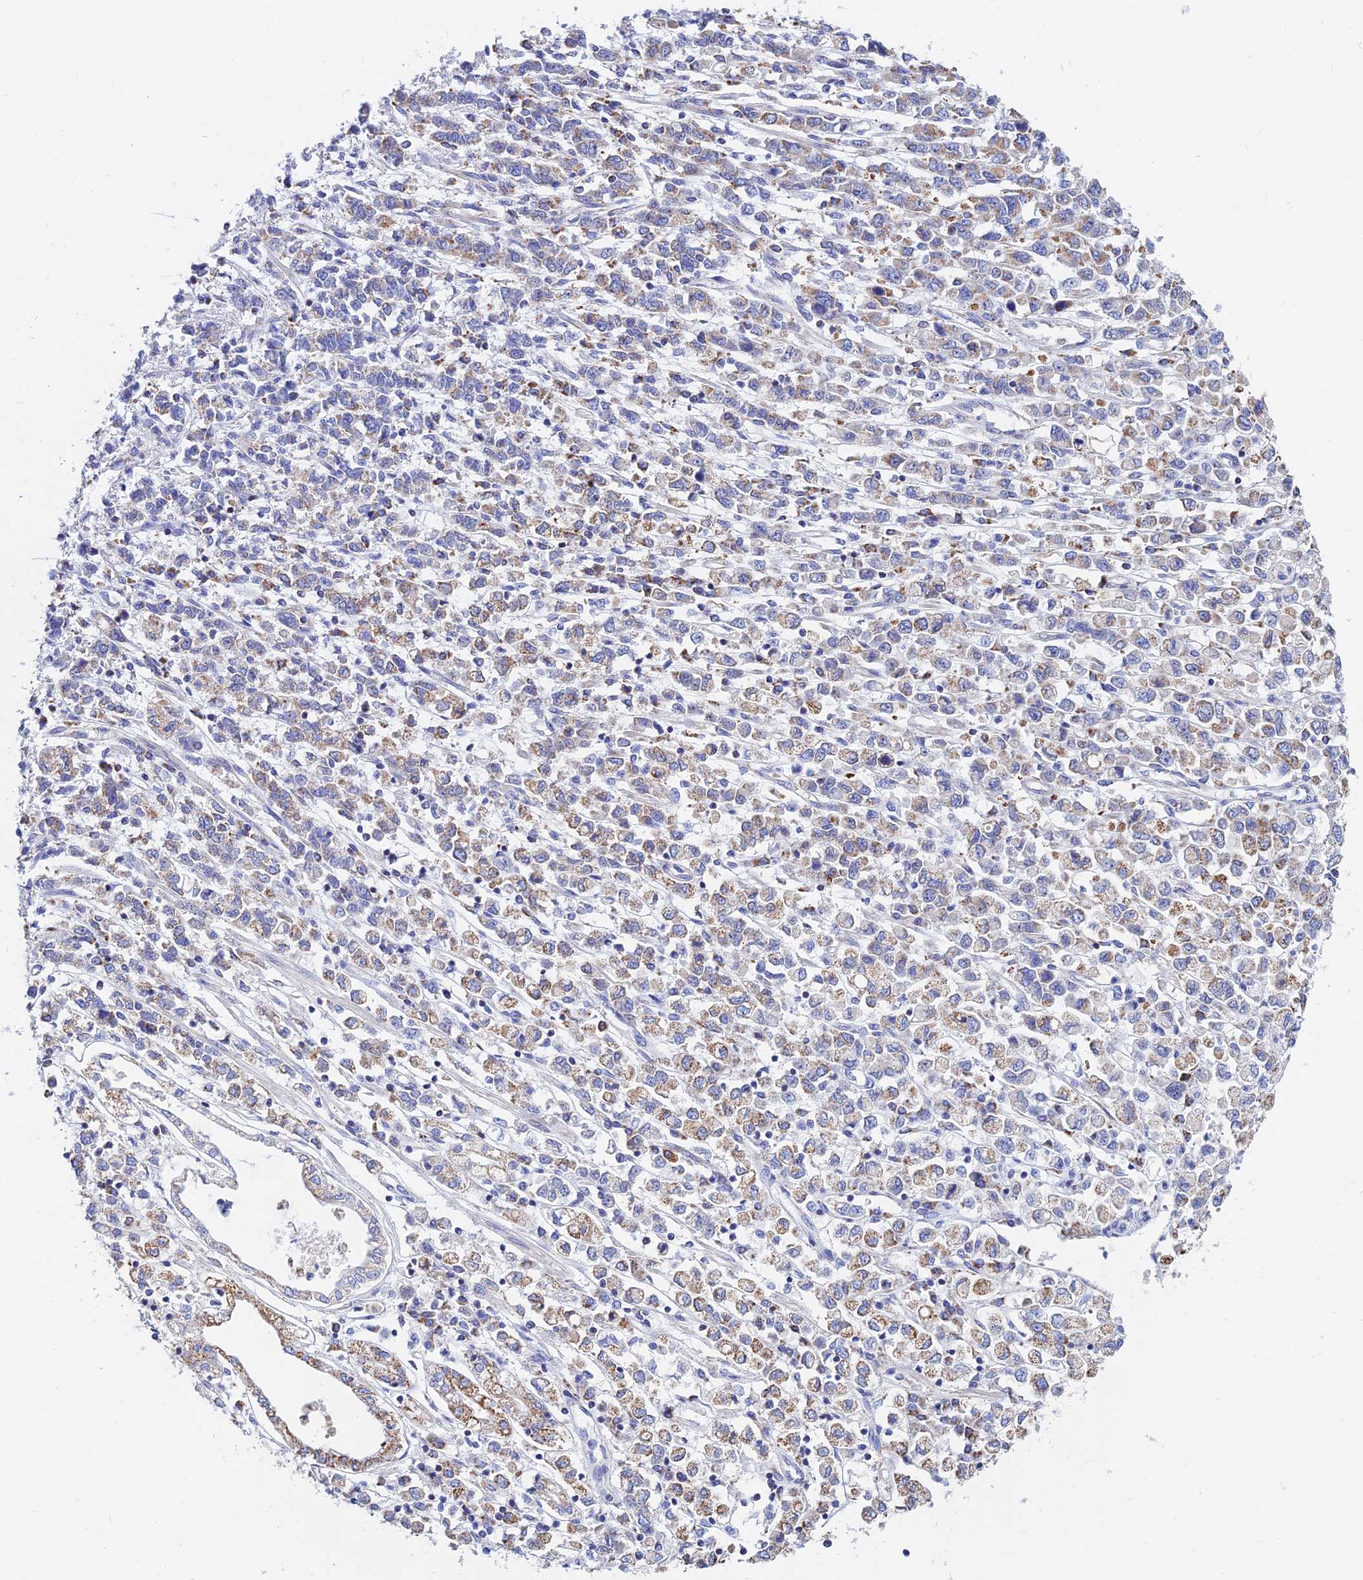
{"staining": {"intensity": "weak", "quantity": ">75%", "location": "cytoplasmic/membranous"}, "tissue": "stomach cancer", "cell_type": "Tumor cells", "image_type": "cancer", "snomed": [{"axis": "morphology", "description": "Adenocarcinoma, NOS"}, {"axis": "topography", "description": "Stomach"}], "caption": "Protein expression by immunohistochemistry shows weak cytoplasmic/membranous expression in approximately >75% of tumor cells in stomach cancer. Nuclei are stained in blue.", "gene": "MGST1", "patient": {"sex": "female", "age": 76}}